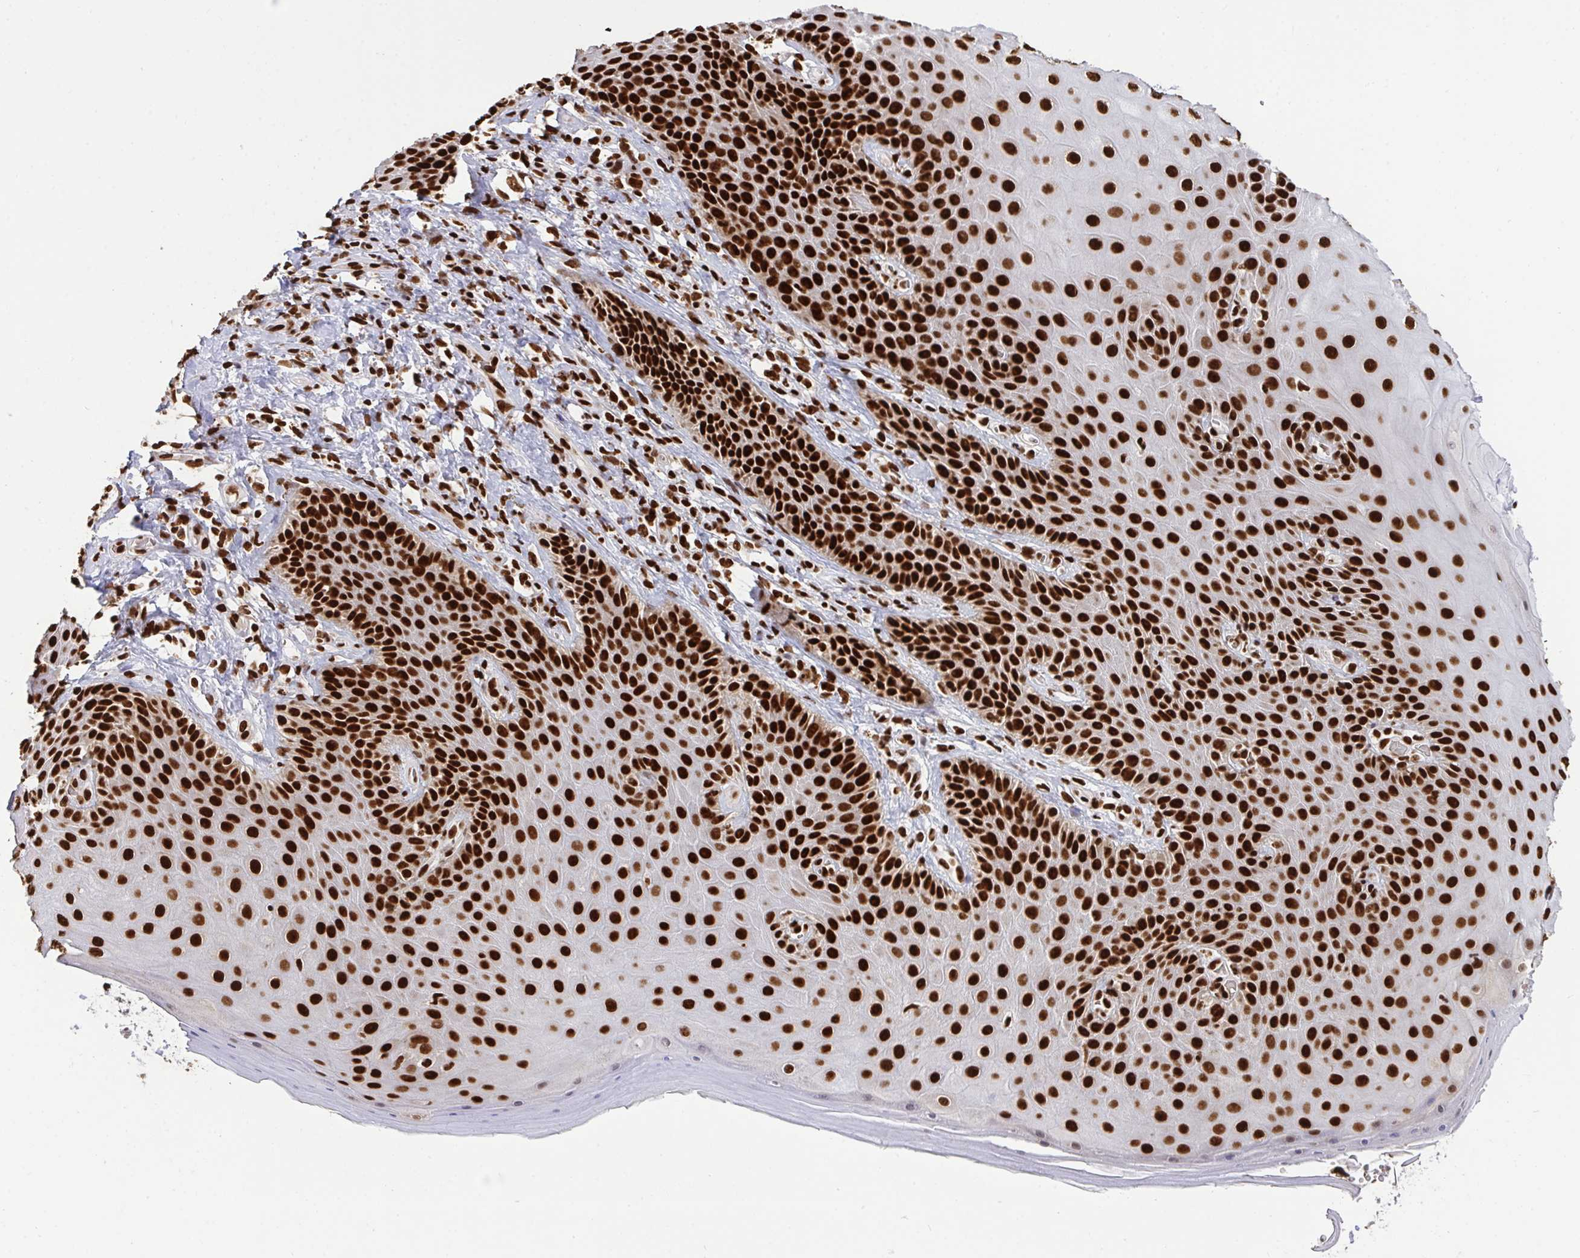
{"staining": {"intensity": "strong", "quantity": ">75%", "location": "nuclear"}, "tissue": "skin", "cell_type": "Epidermal cells", "image_type": "normal", "snomed": [{"axis": "morphology", "description": "Normal tissue, NOS"}, {"axis": "topography", "description": "Anal"}, {"axis": "topography", "description": "Peripheral nerve tissue"}], "caption": "Human skin stained for a protein (brown) displays strong nuclear positive expression in approximately >75% of epidermal cells.", "gene": "ENSG00000268083", "patient": {"sex": "male", "age": 53}}